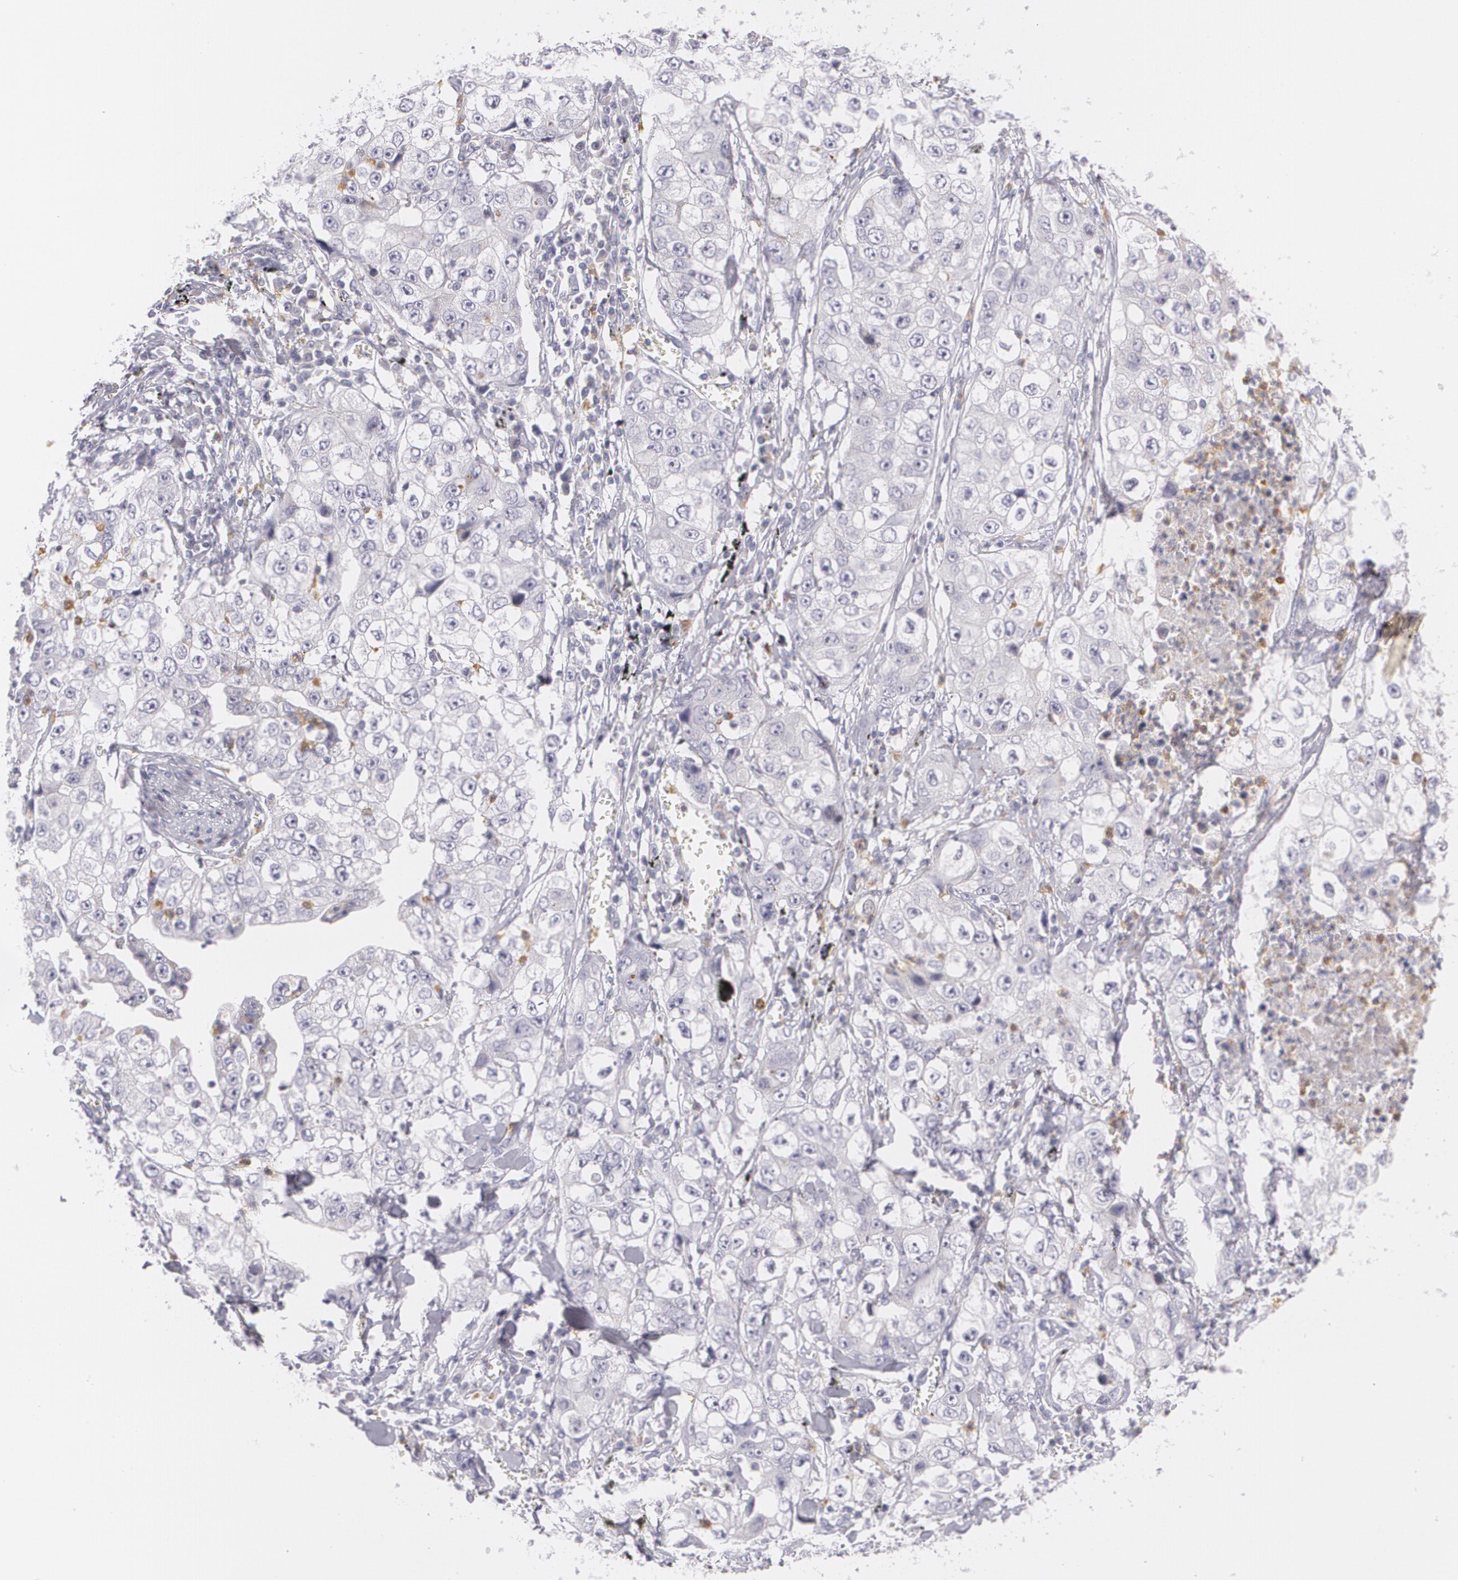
{"staining": {"intensity": "negative", "quantity": "none", "location": "none"}, "tissue": "lung cancer", "cell_type": "Tumor cells", "image_type": "cancer", "snomed": [{"axis": "morphology", "description": "Squamous cell carcinoma, NOS"}, {"axis": "topography", "description": "Lung"}], "caption": "IHC photomicrograph of human lung cancer (squamous cell carcinoma) stained for a protein (brown), which exhibits no staining in tumor cells. (DAB (3,3'-diaminobenzidine) immunohistochemistry (IHC) visualized using brightfield microscopy, high magnification).", "gene": "FAM181A", "patient": {"sex": "male", "age": 64}}